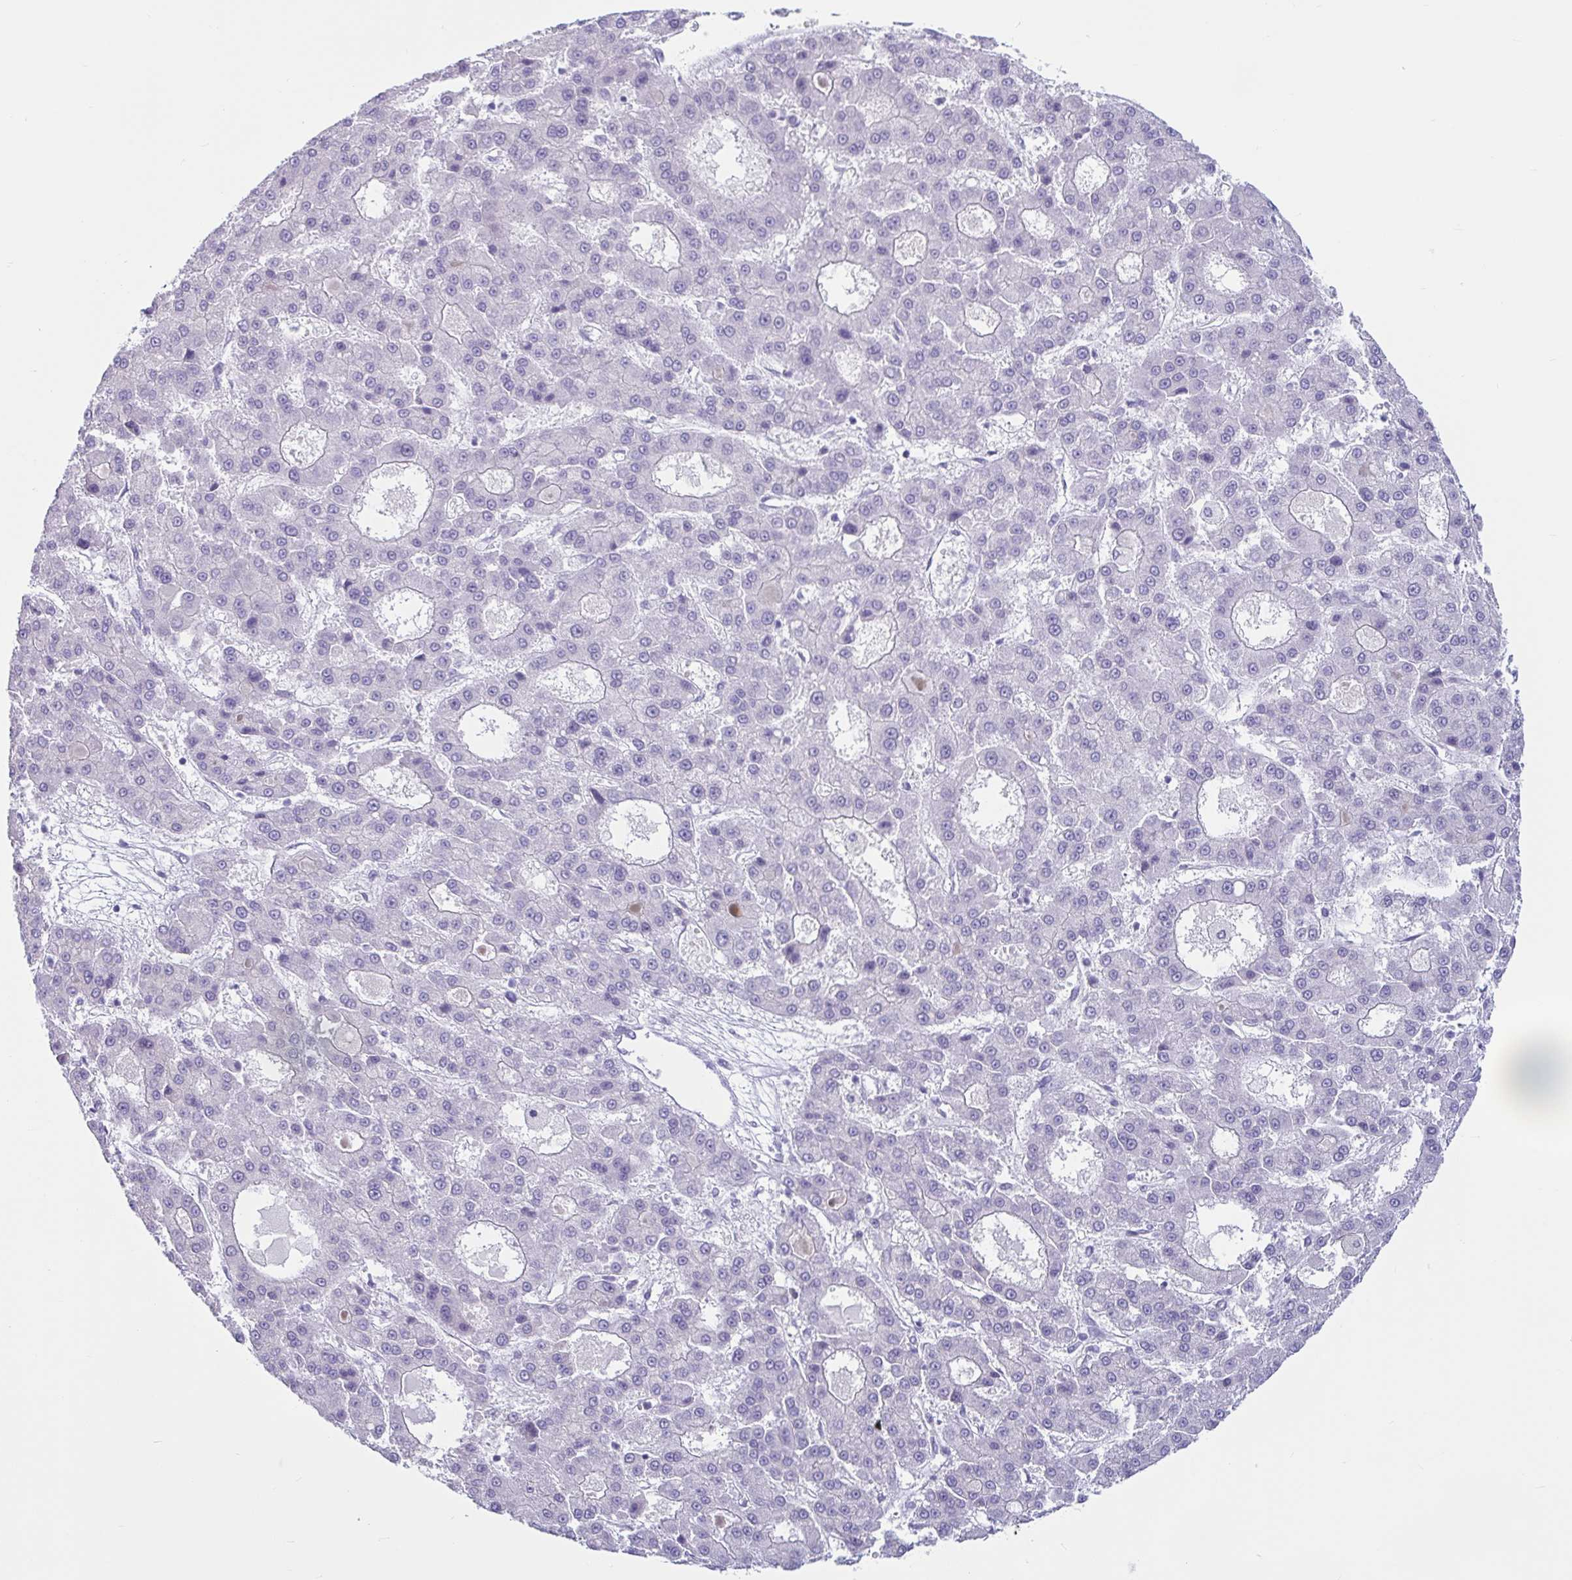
{"staining": {"intensity": "negative", "quantity": "none", "location": "none"}, "tissue": "liver cancer", "cell_type": "Tumor cells", "image_type": "cancer", "snomed": [{"axis": "morphology", "description": "Carcinoma, Hepatocellular, NOS"}, {"axis": "topography", "description": "Liver"}], "caption": "There is no significant staining in tumor cells of hepatocellular carcinoma (liver). (DAB (3,3'-diaminobenzidine) immunohistochemistry with hematoxylin counter stain).", "gene": "TNNI2", "patient": {"sex": "male", "age": 70}}